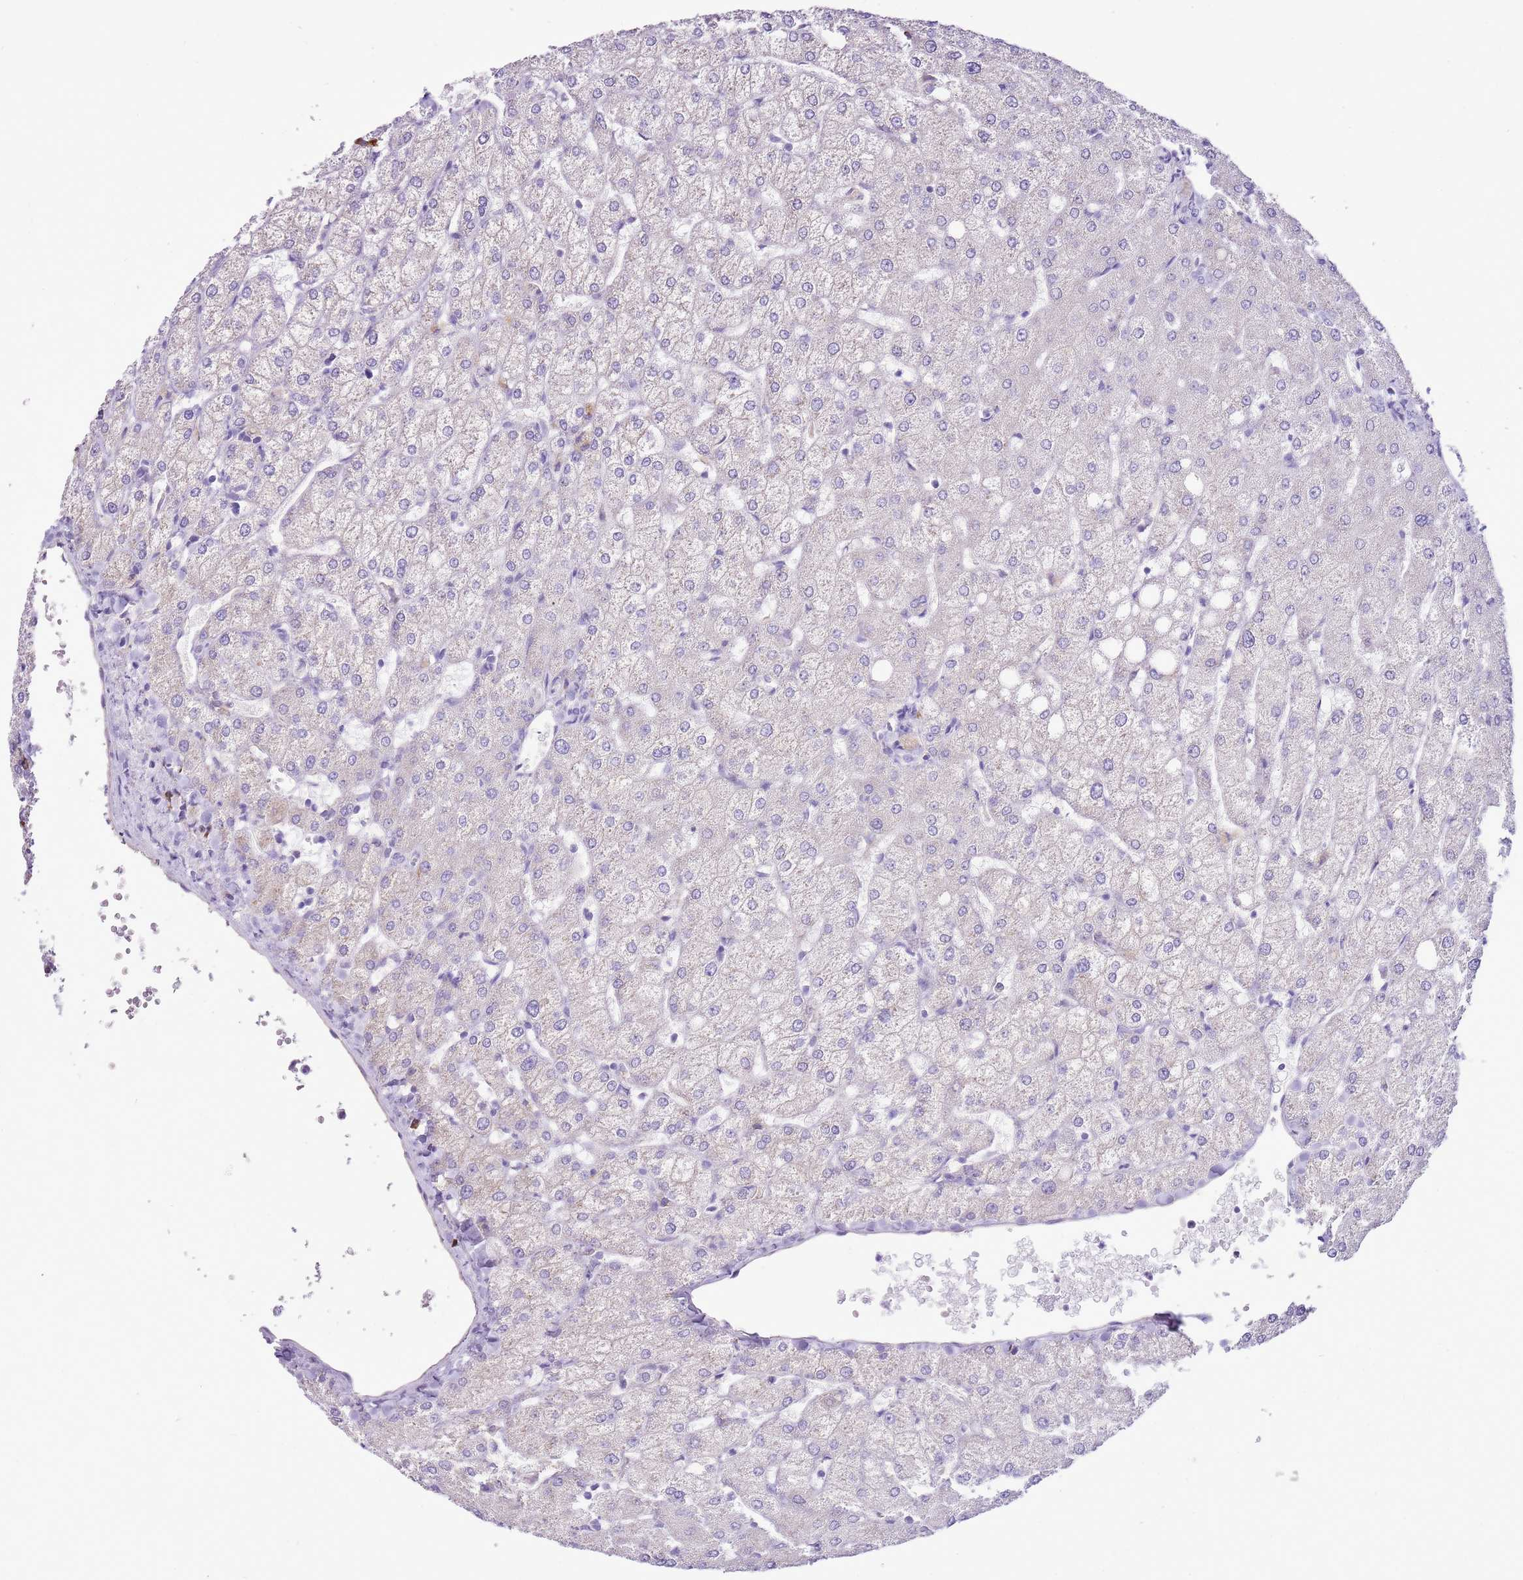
{"staining": {"intensity": "negative", "quantity": "none", "location": "none"}, "tissue": "liver", "cell_type": "Cholangiocytes", "image_type": "normal", "snomed": [{"axis": "morphology", "description": "Normal tissue, NOS"}, {"axis": "topography", "description": "Liver"}], "caption": "Protein analysis of normal liver displays no significant staining in cholangiocytes.", "gene": "AAR2", "patient": {"sex": "female", "age": 54}}